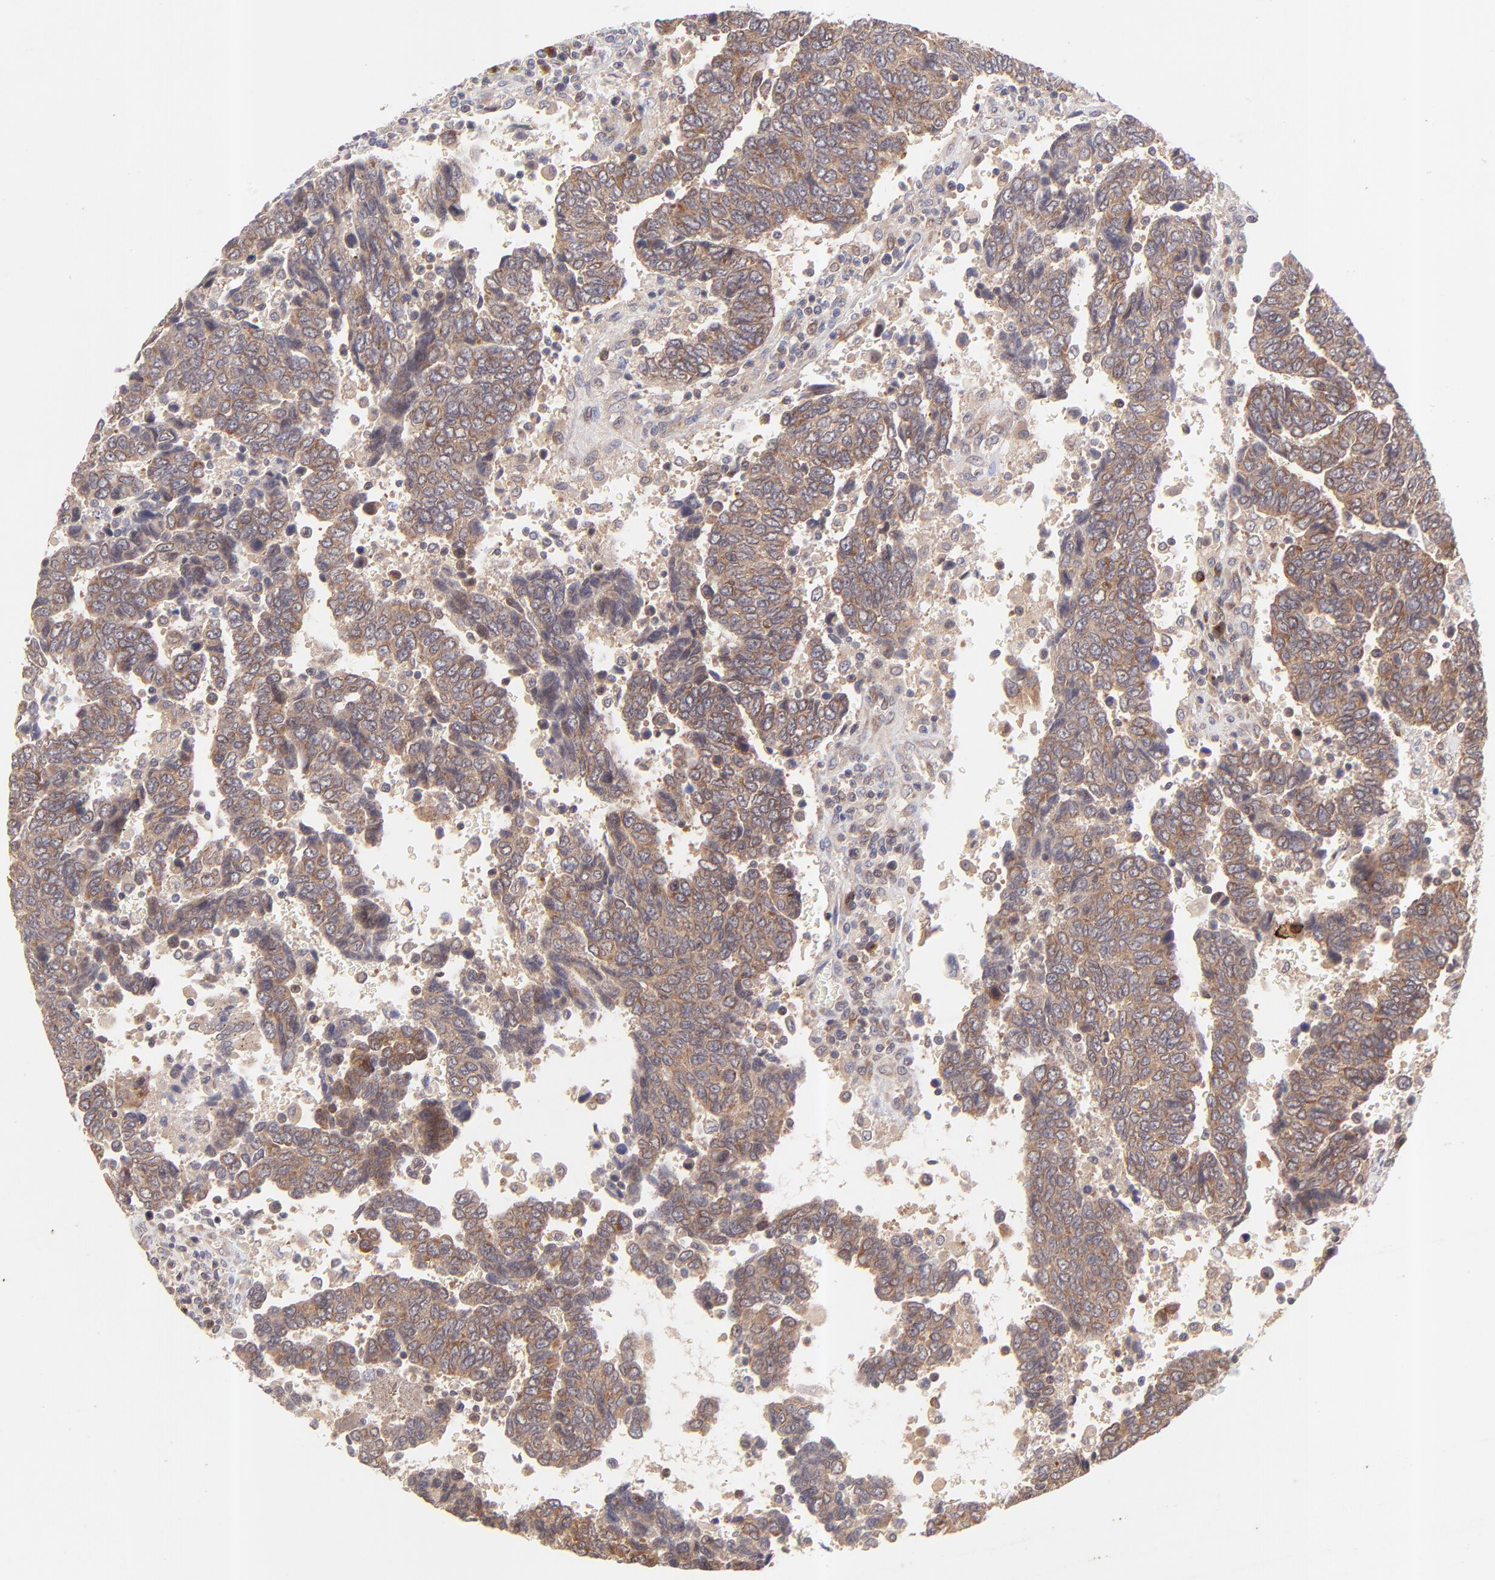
{"staining": {"intensity": "moderate", "quantity": ">75%", "location": "cytoplasmic/membranous"}, "tissue": "urothelial cancer", "cell_type": "Tumor cells", "image_type": "cancer", "snomed": [{"axis": "morphology", "description": "Urothelial carcinoma, High grade"}, {"axis": "topography", "description": "Urinary bladder"}], "caption": "High-grade urothelial carcinoma stained with a brown dye exhibits moderate cytoplasmic/membranous positive positivity in approximately >75% of tumor cells.", "gene": "TNRC6B", "patient": {"sex": "male", "age": 86}}